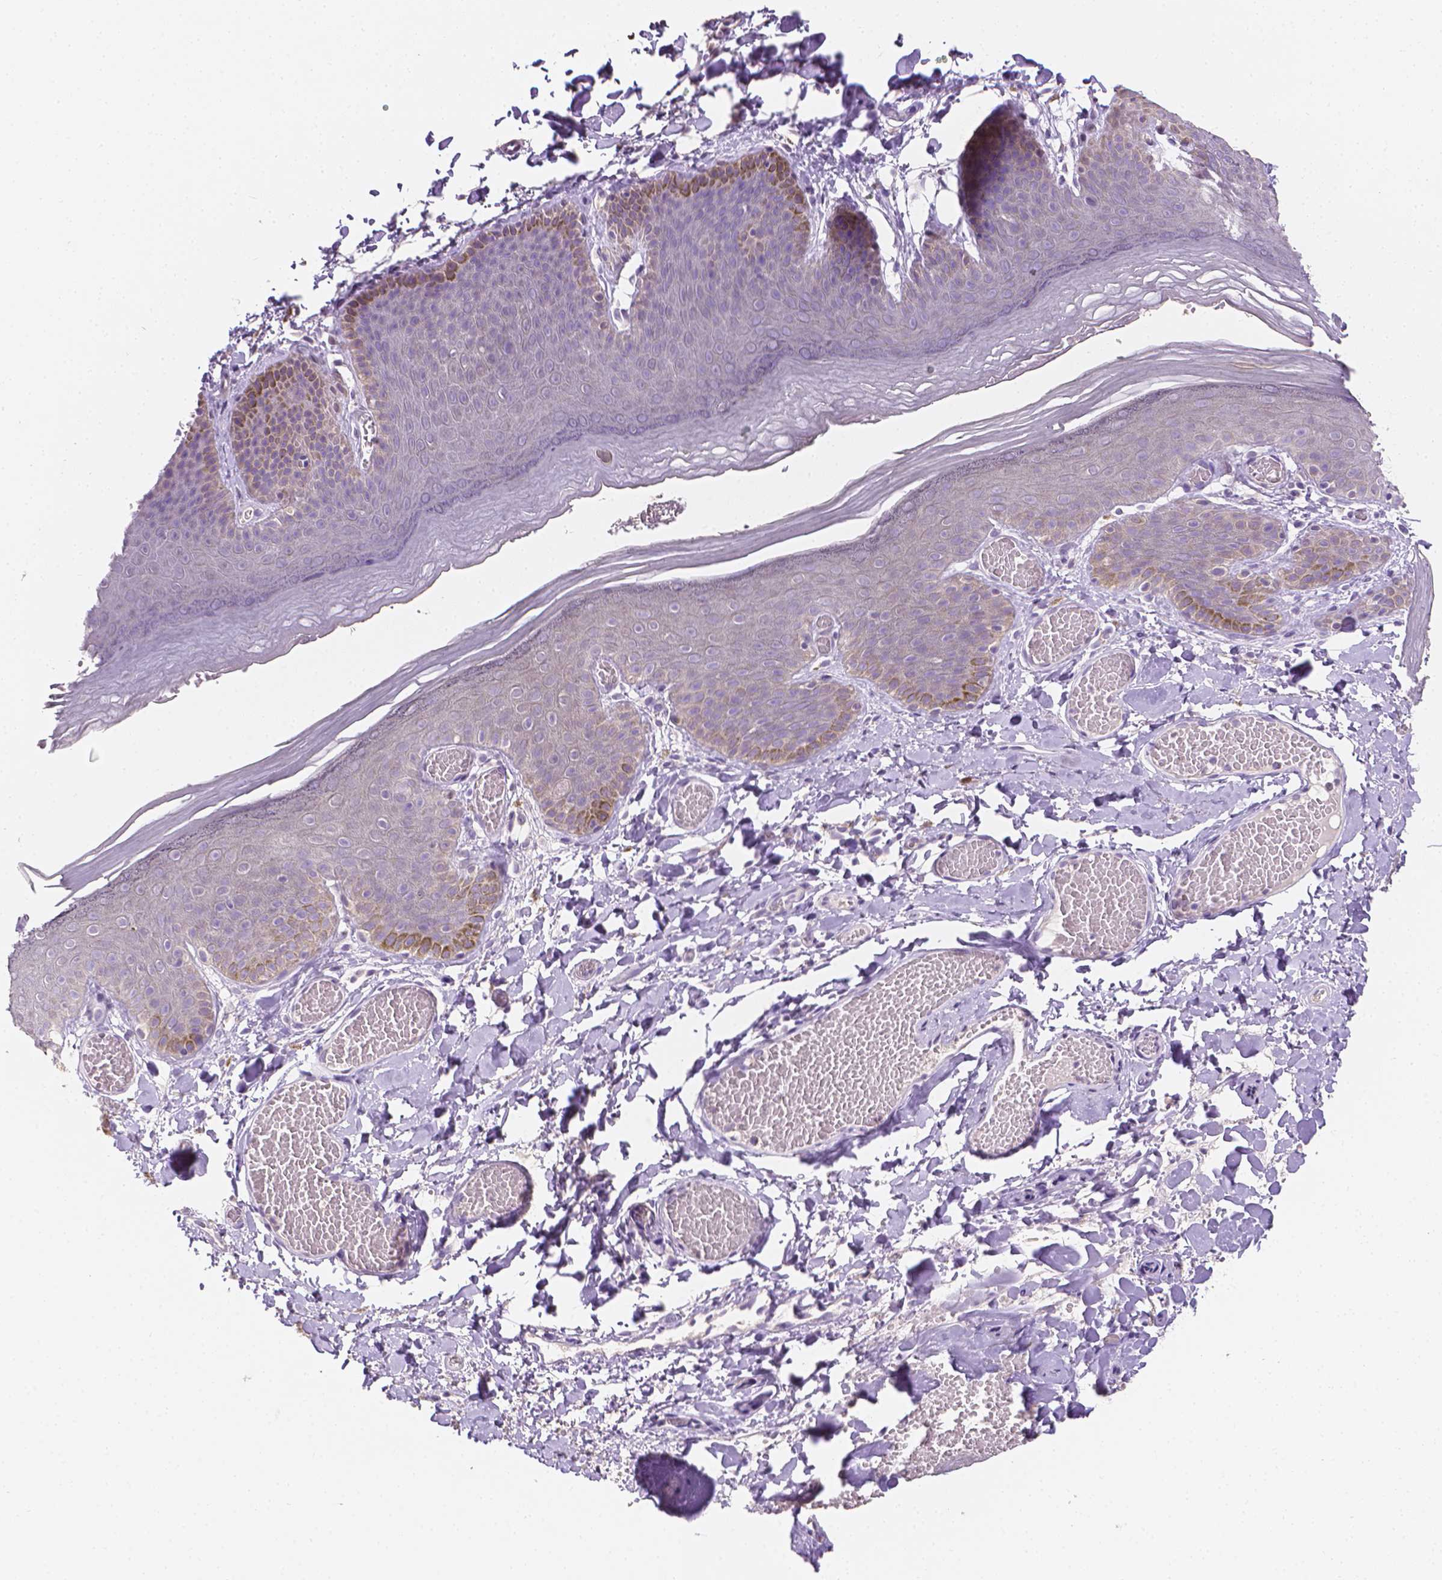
{"staining": {"intensity": "negative", "quantity": "none", "location": "none"}, "tissue": "skin", "cell_type": "Epidermal cells", "image_type": "normal", "snomed": [{"axis": "morphology", "description": "Normal tissue, NOS"}, {"axis": "topography", "description": "Anal"}], "caption": "High magnification brightfield microscopy of benign skin stained with DAB (3,3'-diaminobenzidine) (brown) and counterstained with hematoxylin (blue): epidermal cells show no significant positivity. (Brightfield microscopy of DAB immunohistochemistry (IHC) at high magnification).", "gene": "FASN", "patient": {"sex": "male", "age": 53}}